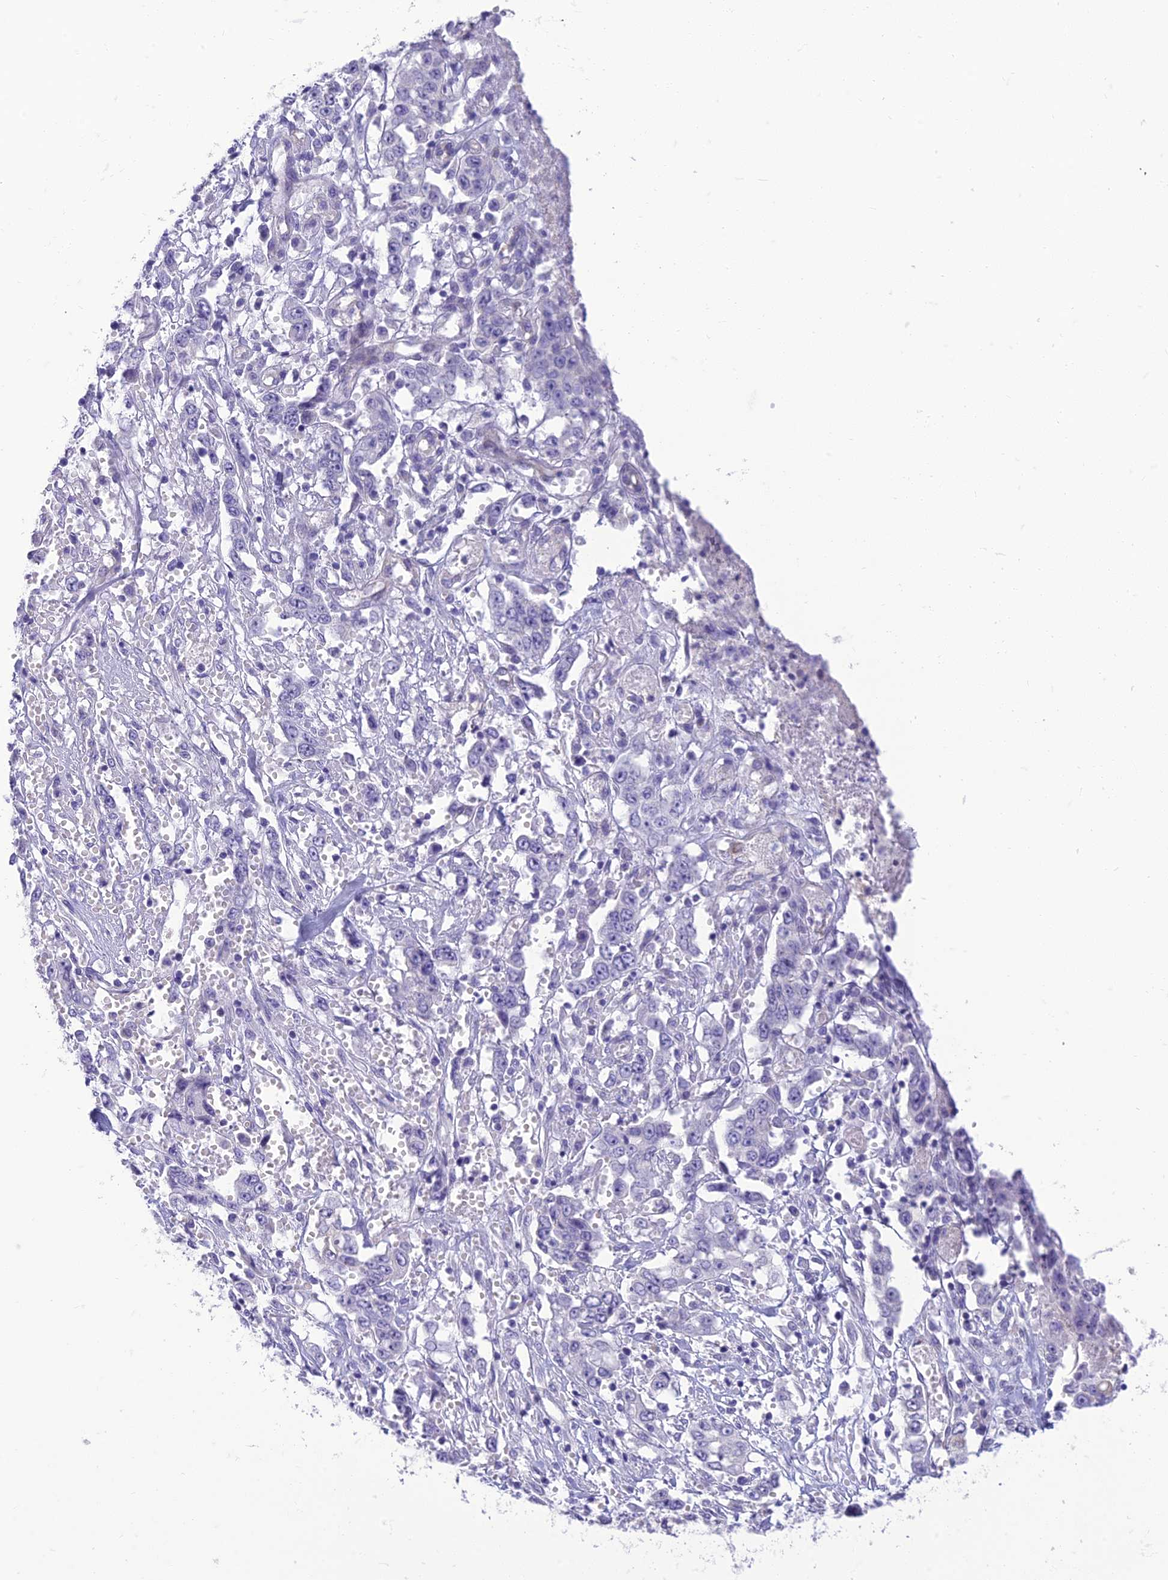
{"staining": {"intensity": "negative", "quantity": "none", "location": "none"}, "tissue": "stomach cancer", "cell_type": "Tumor cells", "image_type": "cancer", "snomed": [{"axis": "morphology", "description": "Adenocarcinoma, NOS"}, {"axis": "topography", "description": "Stomach, upper"}], "caption": "DAB (3,3'-diaminobenzidine) immunohistochemical staining of human adenocarcinoma (stomach) displays no significant expression in tumor cells.", "gene": "DHDH", "patient": {"sex": "male", "age": 62}}